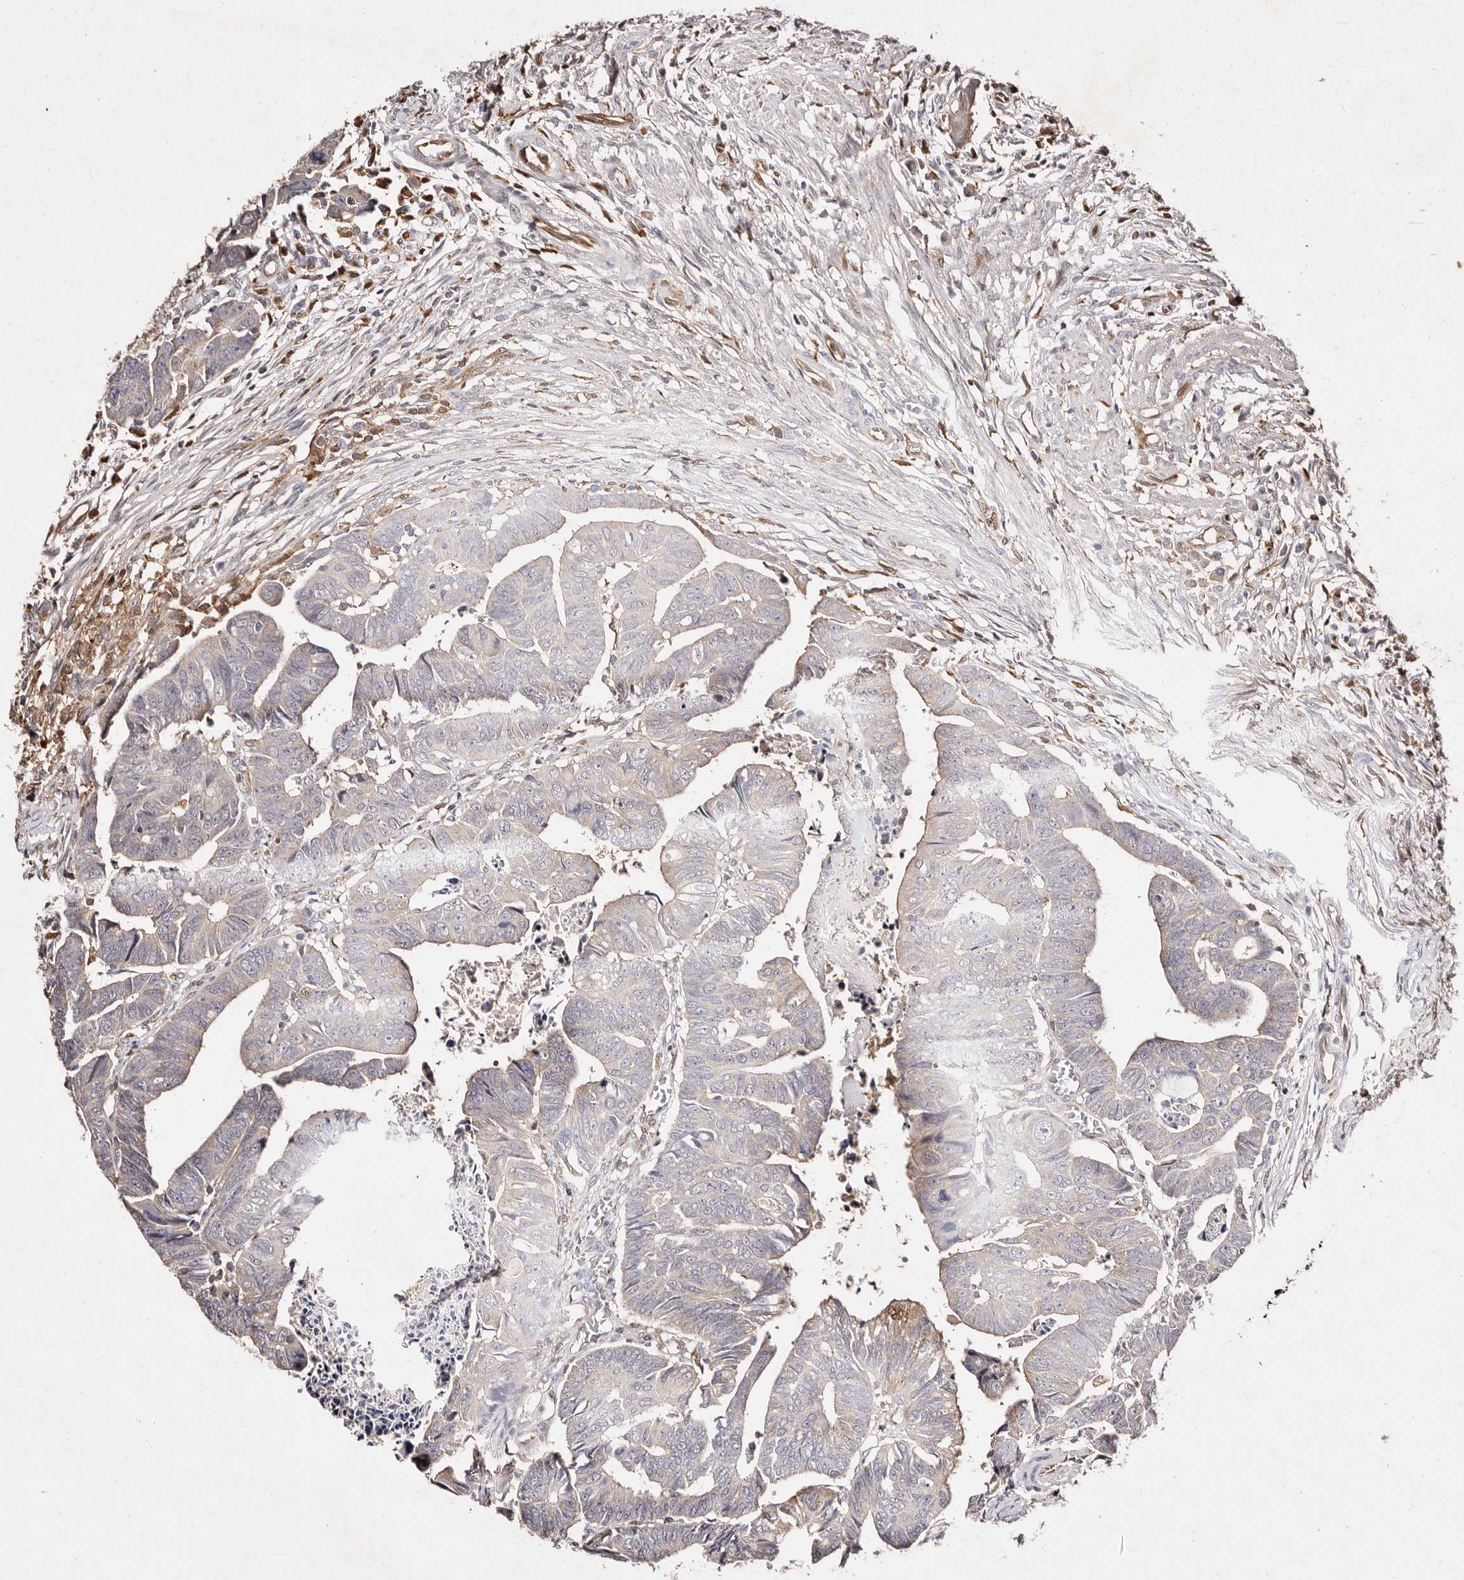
{"staining": {"intensity": "weak", "quantity": "25%-75%", "location": "cytoplasmic/membranous"}, "tissue": "colorectal cancer", "cell_type": "Tumor cells", "image_type": "cancer", "snomed": [{"axis": "morphology", "description": "Adenocarcinoma, NOS"}, {"axis": "topography", "description": "Rectum"}], "caption": "Tumor cells display low levels of weak cytoplasmic/membranous positivity in about 25%-75% of cells in human adenocarcinoma (colorectal).", "gene": "GIMAP4", "patient": {"sex": "female", "age": 65}}